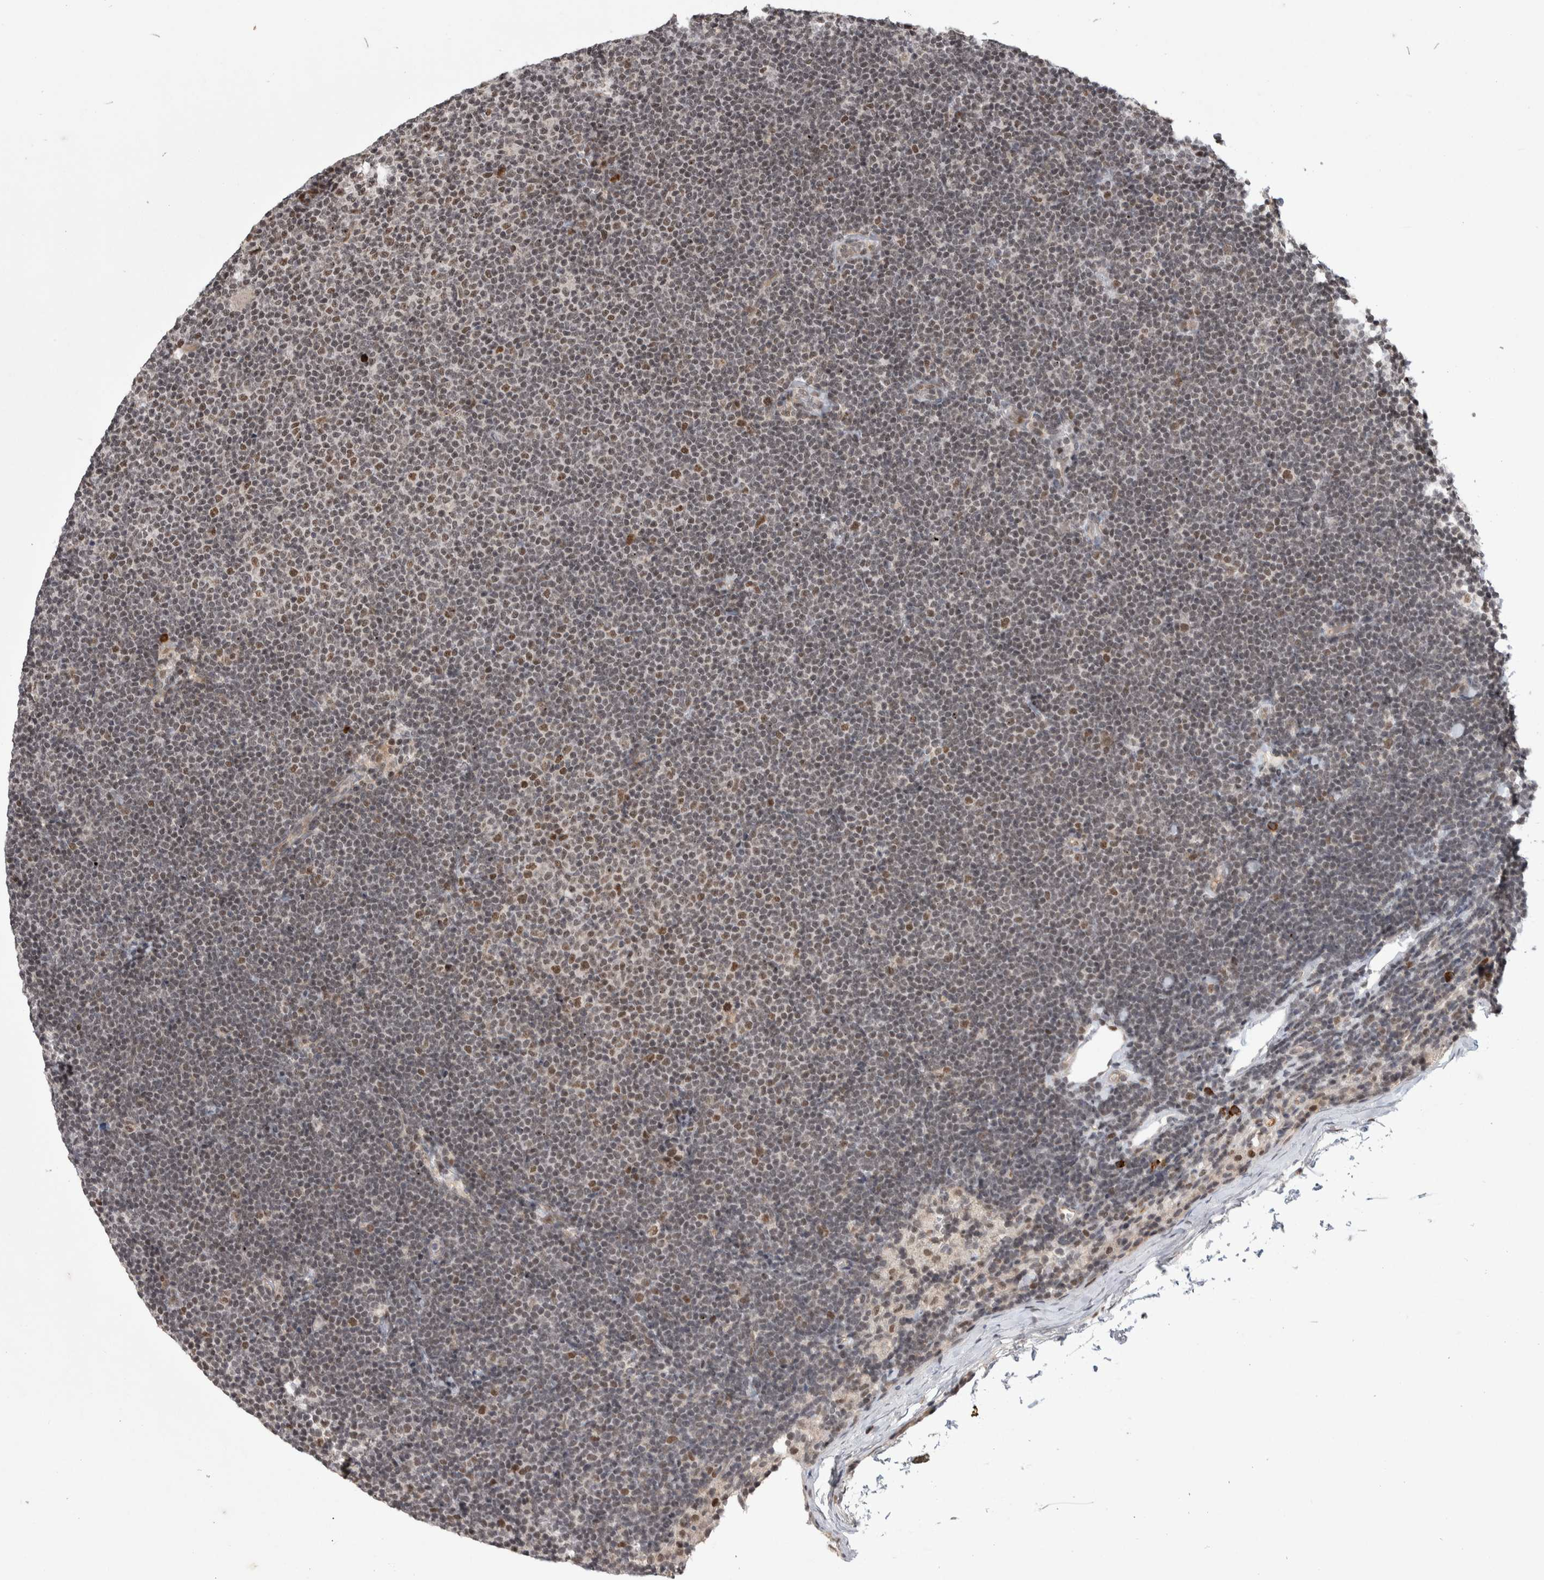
{"staining": {"intensity": "moderate", "quantity": "25%-75%", "location": "nuclear"}, "tissue": "lymphoma", "cell_type": "Tumor cells", "image_type": "cancer", "snomed": [{"axis": "morphology", "description": "Malignant lymphoma, non-Hodgkin's type, Low grade"}, {"axis": "topography", "description": "Lymph node"}], "caption": "About 25%-75% of tumor cells in lymphoma display moderate nuclear protein positivity as visualized by brown immunohistochemical staining.", "gene": "ZNF592", "patient": {"sex": "female", "age": 53}}